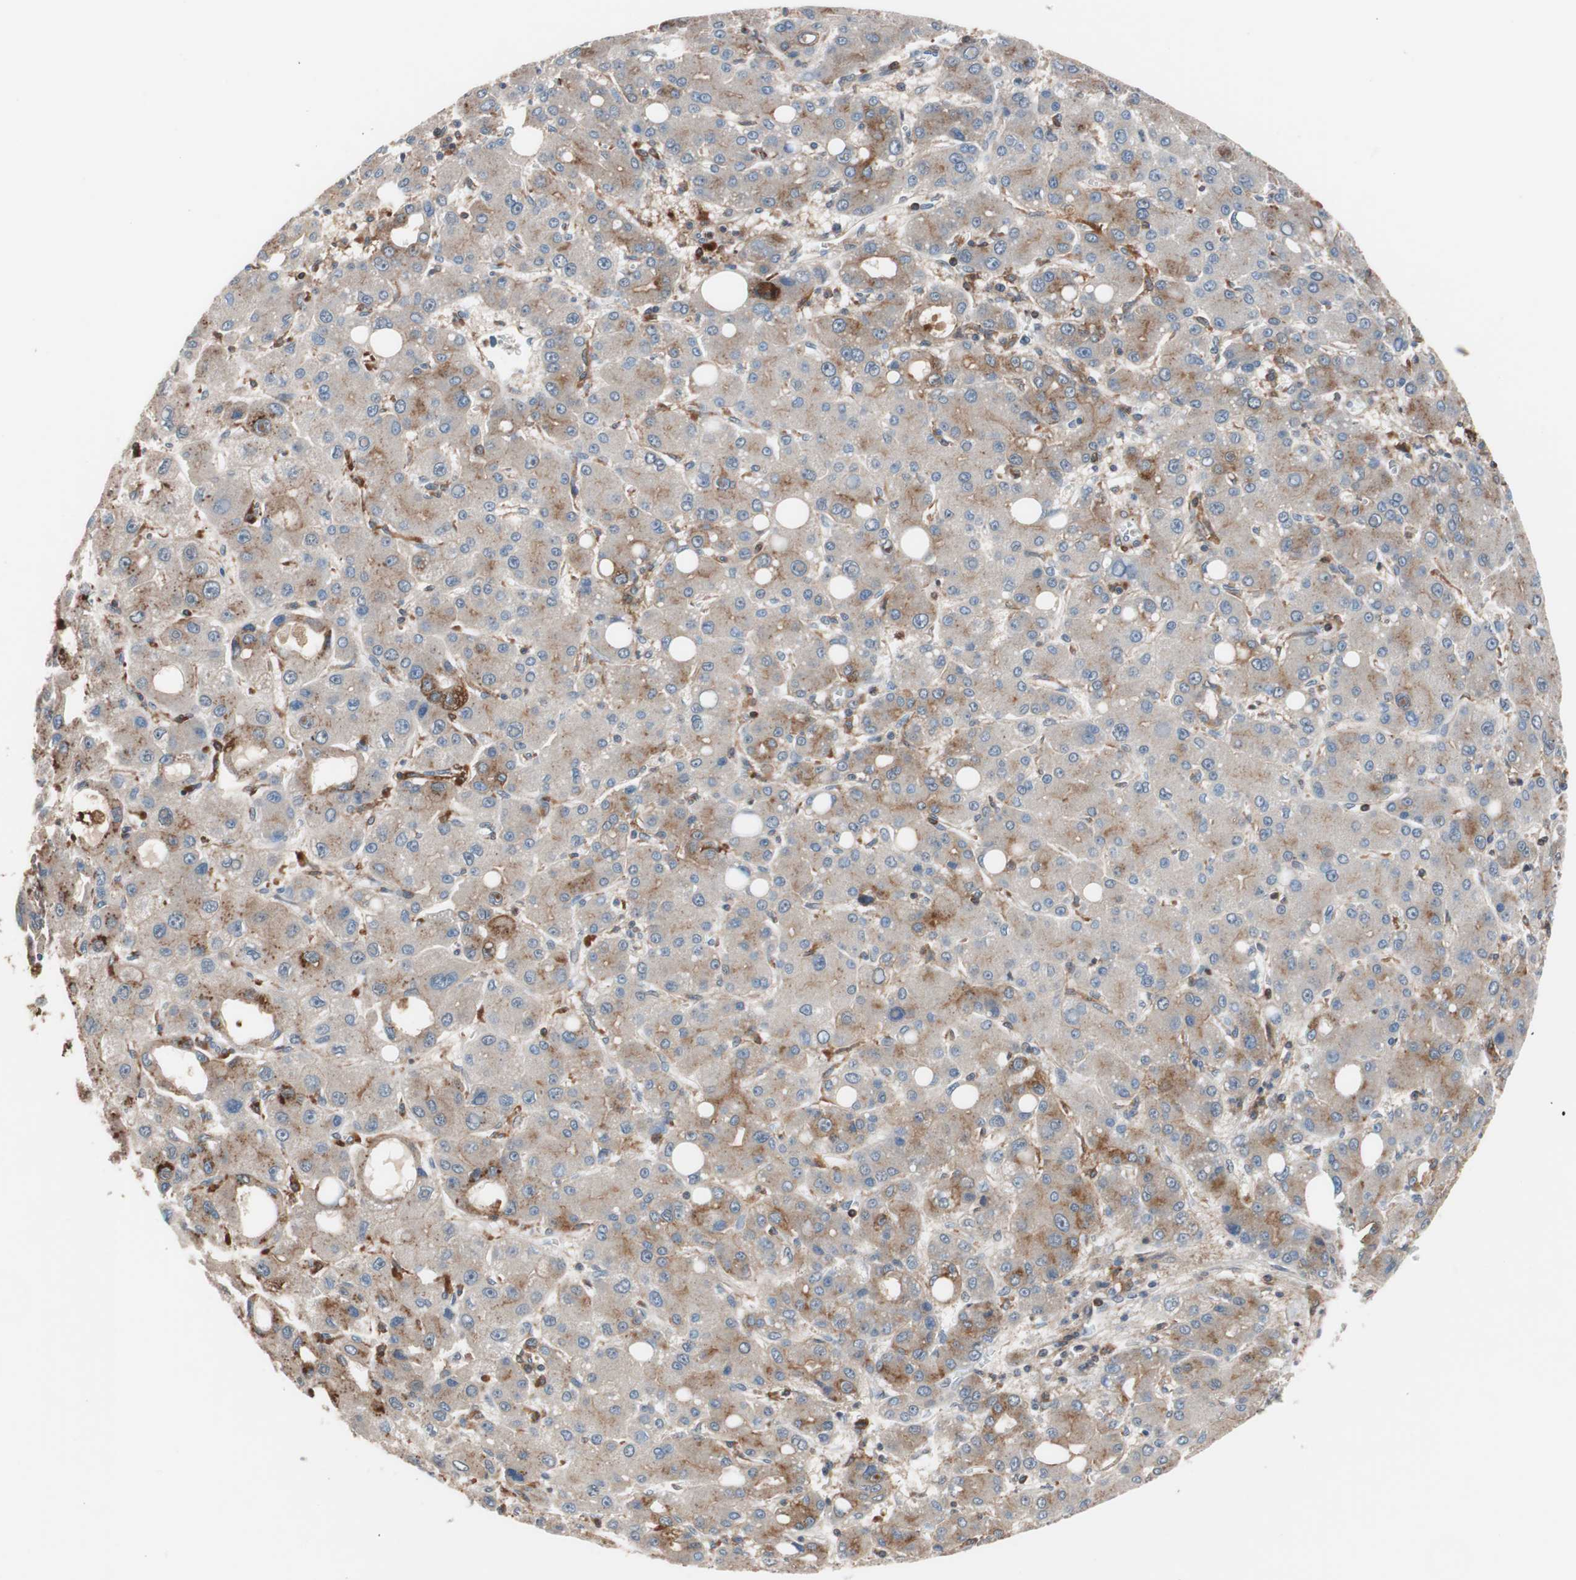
{"staining": {"intensity": "weak", "quantity": "25%-75%", "location": "cytoplasmic/membranous"}, "tissue": "liver cancer", "cell_type": "Tumor cells", "image_type": "cancer", "snomed": [{"axis": "morphology", "description": "Carcinoma, Hepatocellular, NOS"}, {"axis": "topography", "description": "Liver"}], "caption": "A micrograph of human liver cancer stained for a protein demonstrates weak cytoplasmic/membranous brown staining in tumor cells. Nuclei are stained in blue.", "gene": "LITAF", "patient": {"sex": "male", "age": 55}}